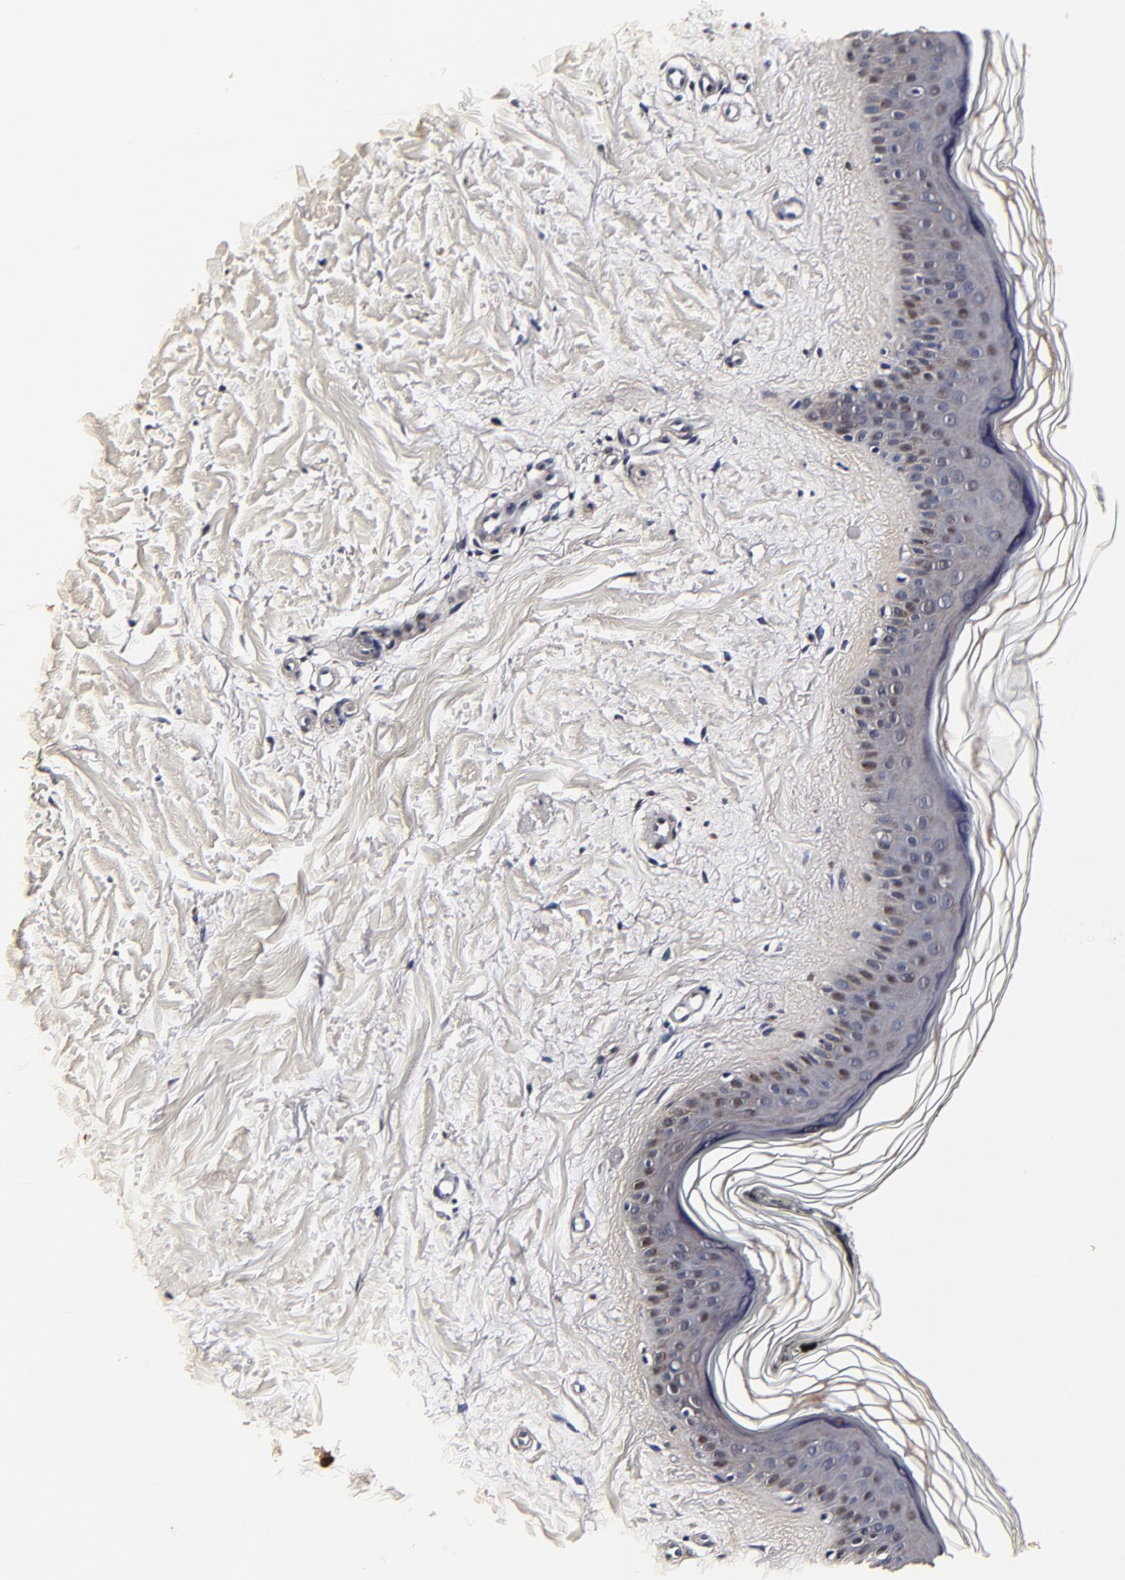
{"staining": {"intensity": "negative", "quantity": "none", "location": "none"}, "tissue": "skin", "cell_type": "Fibroblasts", "image_type": "normal", "snomed": [{"axis": "morphology", "description": "Normal tissue, NOS"}, {"axis": "topography", "description": "Skin"}], "caption": "This is an IHC histopathology image of normal human skin. There is no positivity in fibroblasts.", "gene": "MMP15", "patient": {"sex": "female", "age": 19}}